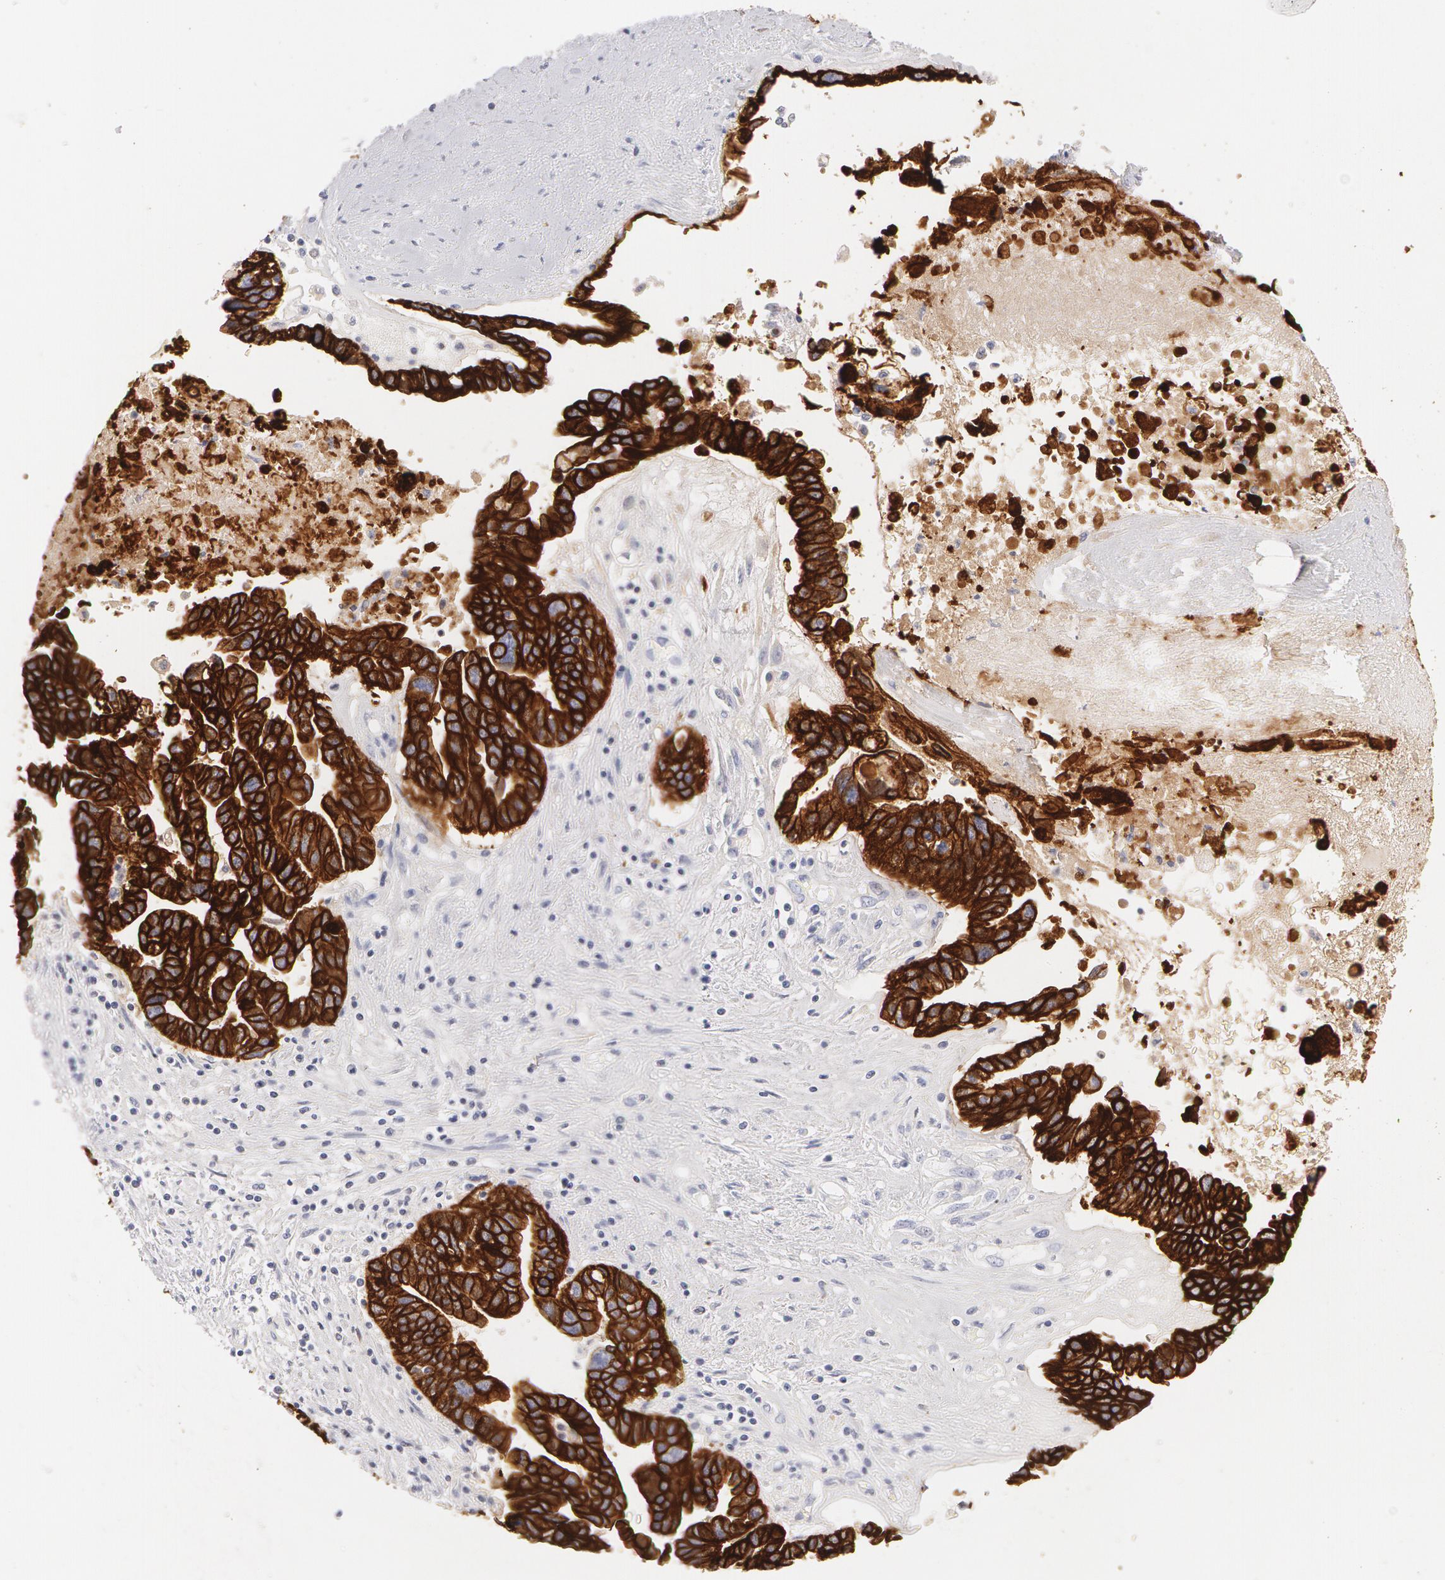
{"staining": {"intensity": "strong", "quantity": ">75%", "location": "cytoplasmic/membranous"}, "tissue": "ovarian cancer", "cell_type": "Tumor cells", "image_type": "cancer", "snomed": [{"axis": "morphology", "description": "Carcinoma, endometroid"}, {"axis": "morphology", "description": "Cystadenocarcinoma, serous, NOS"}, {"axis": "topography", "description": "Ovary"}], "caption": "IHC image of human ovarian cancer stained for a protein (brown), which demonstrates high levels of strong cytoplasmic/membranous positivity in about >75% of tumor cells.", "gene": "KRT8", "patient": {"sex": "female", "age": 45}}